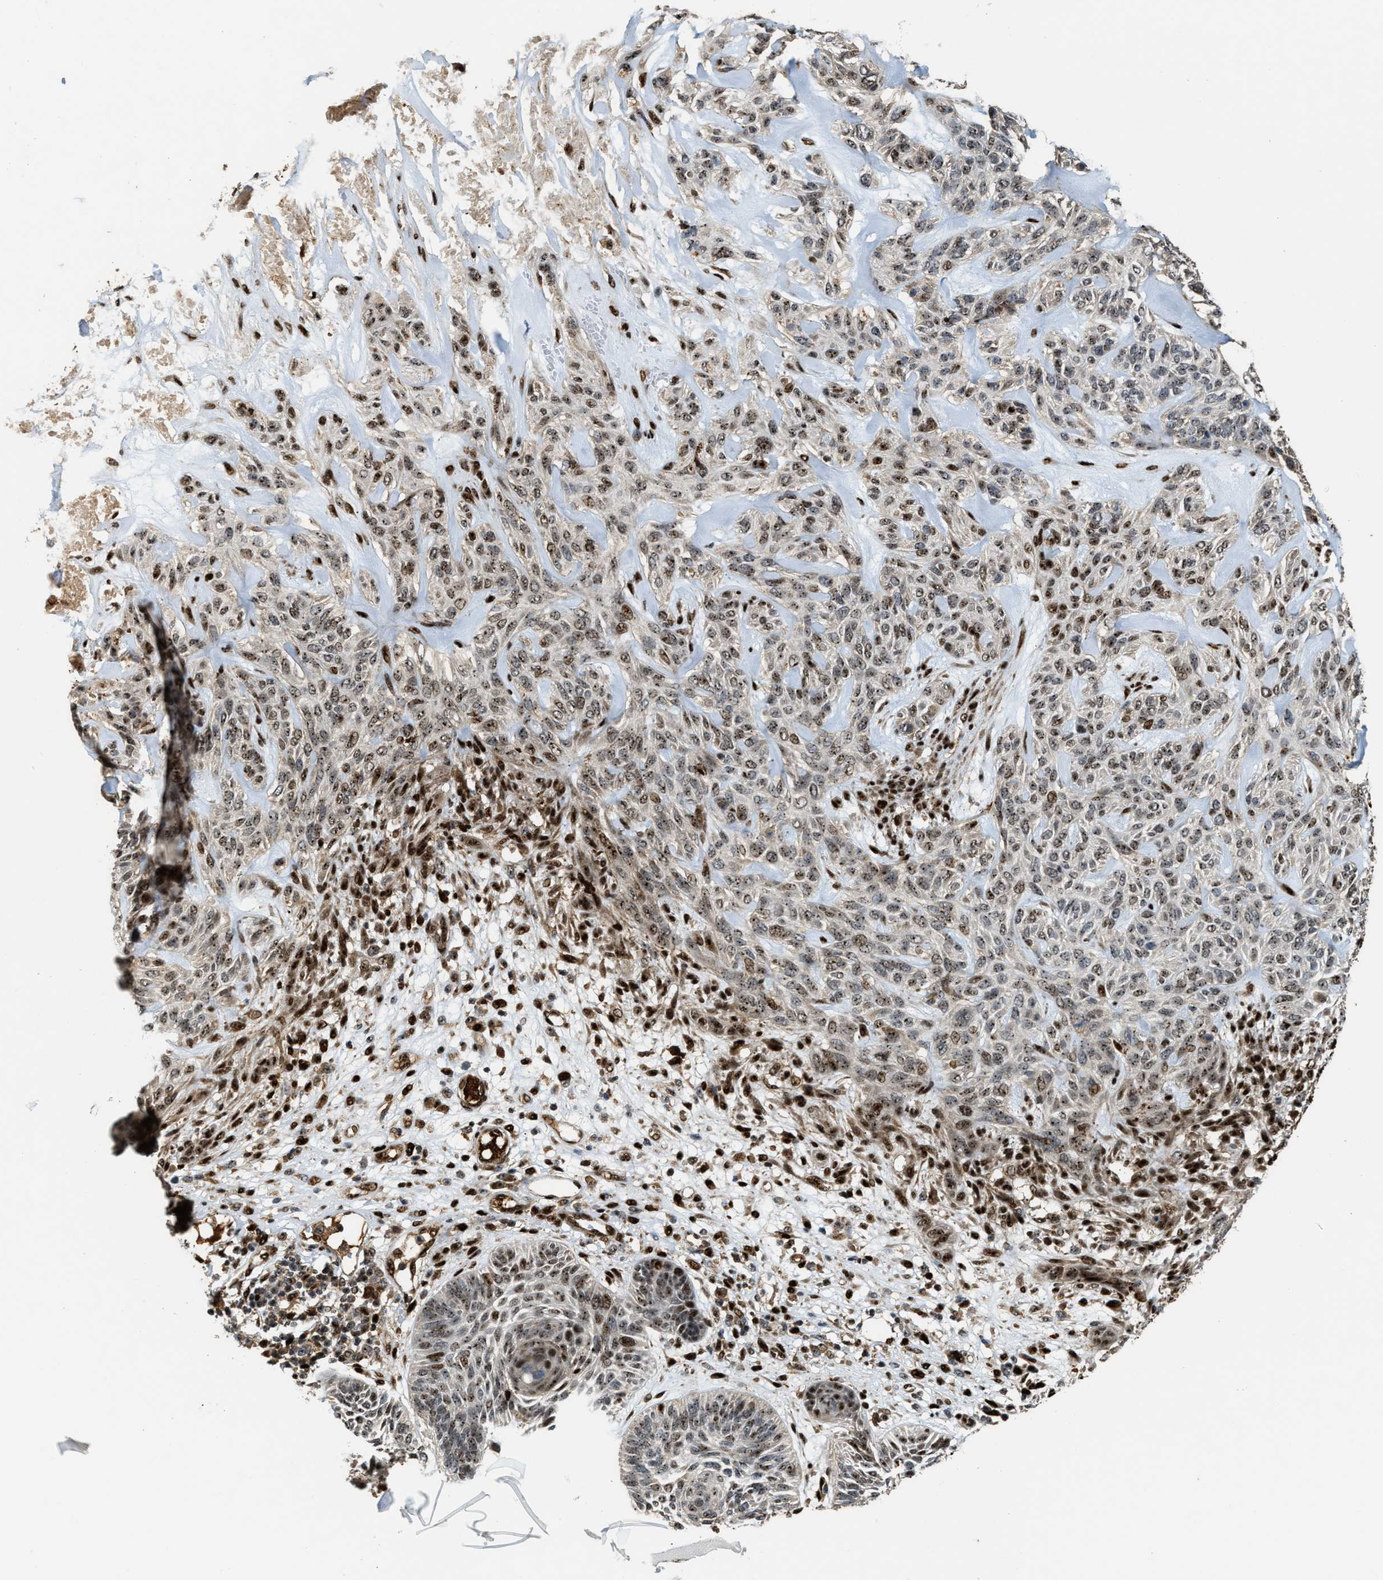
{"staining": {"intensity": "moderate", "quantity": ">75%", "location": "nuclear"}, "tissue": "skin cancer", "cell_type": "Tumor cells", "image_type": "cancer", "snomed": [{"axis": "morphology", "description": "Basal cell carcinoma"}, {"axis": "topography", "description": "Skin"}], "caption": "The micrograph displays immunohistochemical staining of skin cancer. There is moderate nuclear positivity is seen in approximately >75% of tumor cells. (DAB (3,3'-diaminobenzidine) IHC with brightfield microscopy, high magnification).", "gene": "ZNF687", "patient": {"sex": "male", "age": 55}}